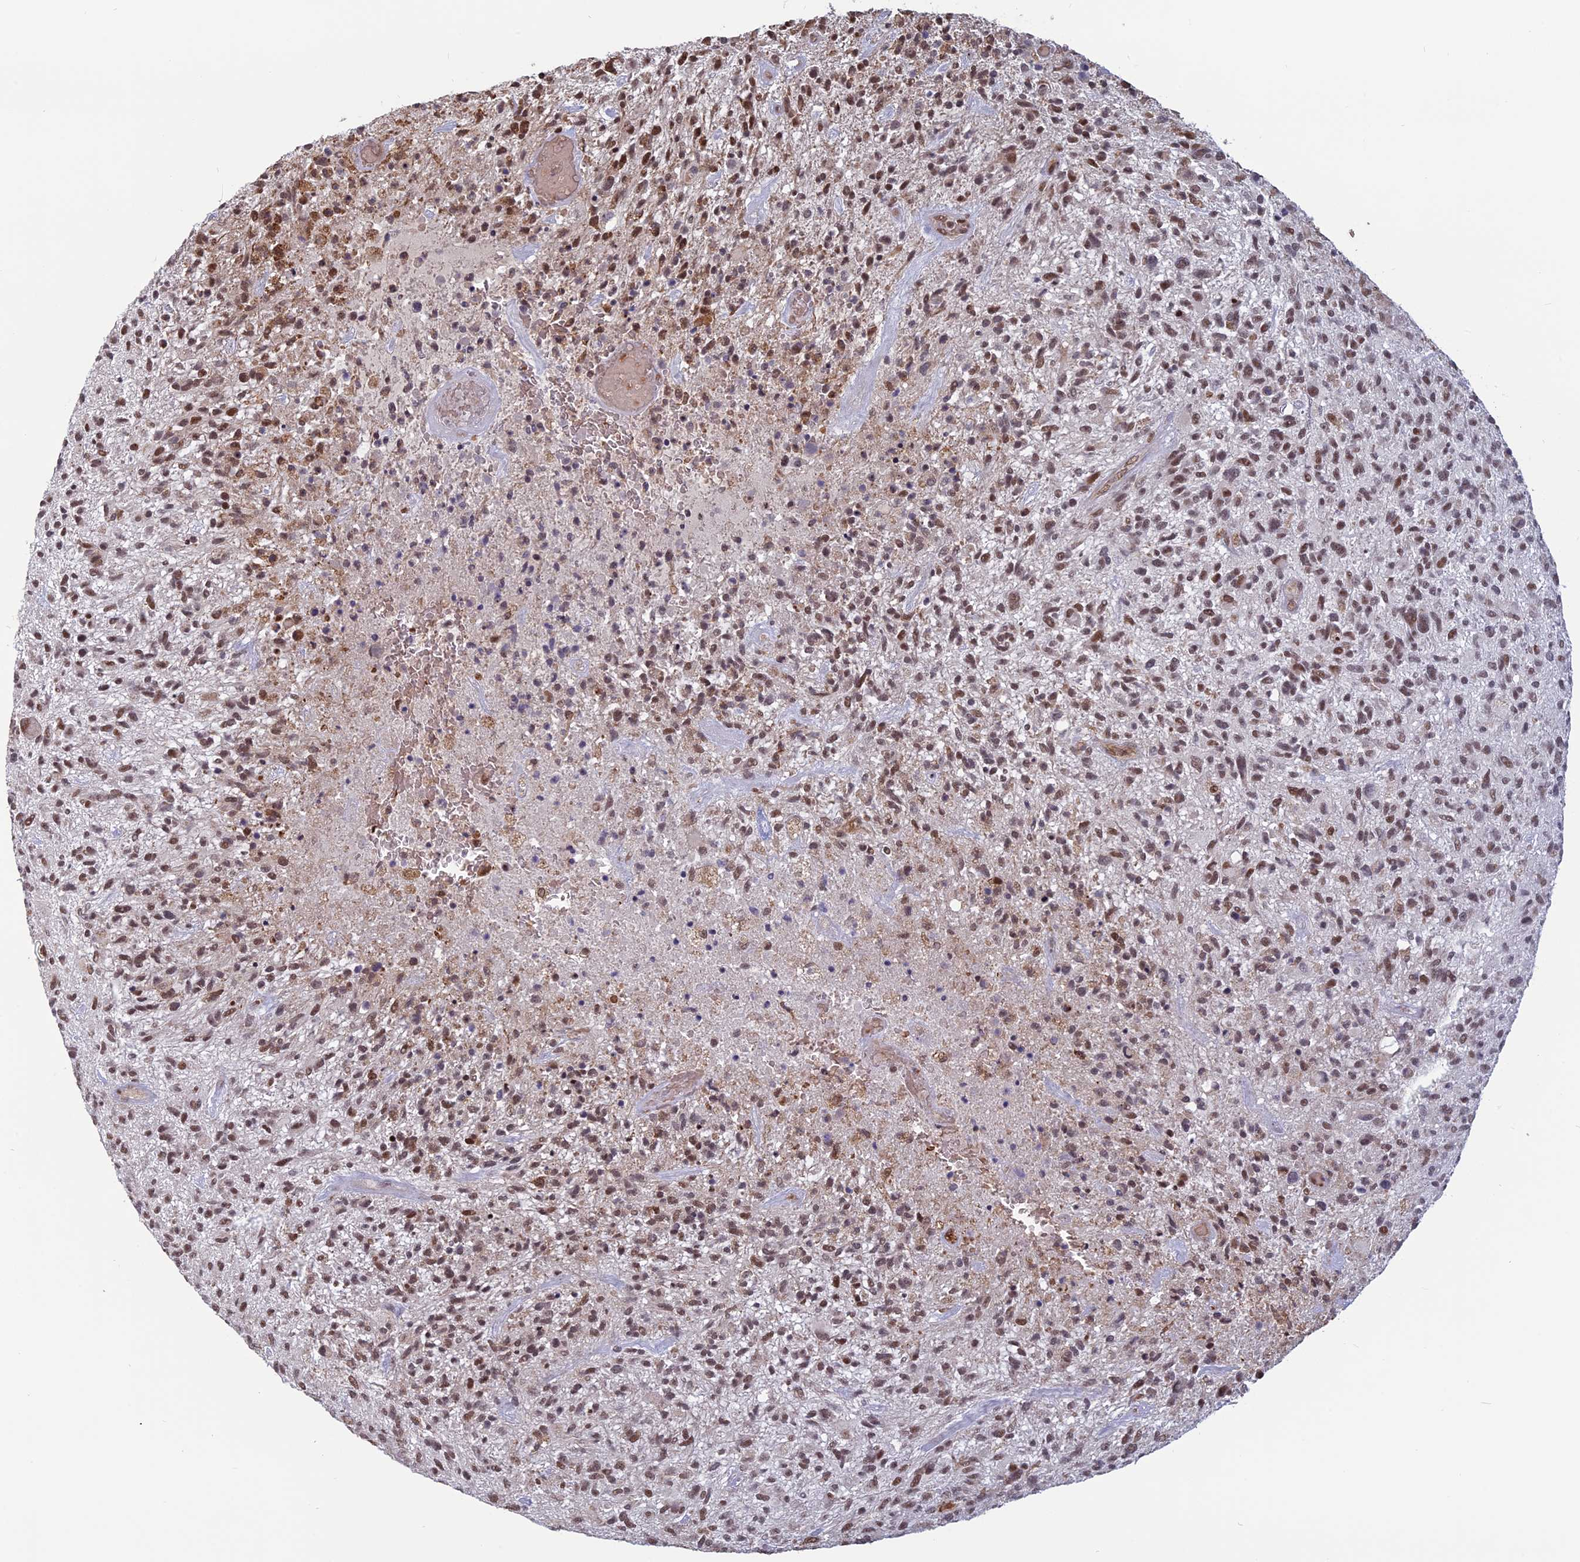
{"staining": {"intensity": "moderate", "quantity": ">75%", "location": "nuclear"}, "tissue": "glioma", "cell_type": "Tumor cells", "image_type": "cancer", "snomed": [{"axis": "morphology", "description": "Glioma, malignant, High grade"}, {"axis": "topography", "description": "Brain"}], "caption": "A medium amount of moderate nuclear staining is seen in approximately >75% of tumor cells in glioma tissue.", "gene": "MFAP1", "patient": {"sex": "male", "age": 47}}